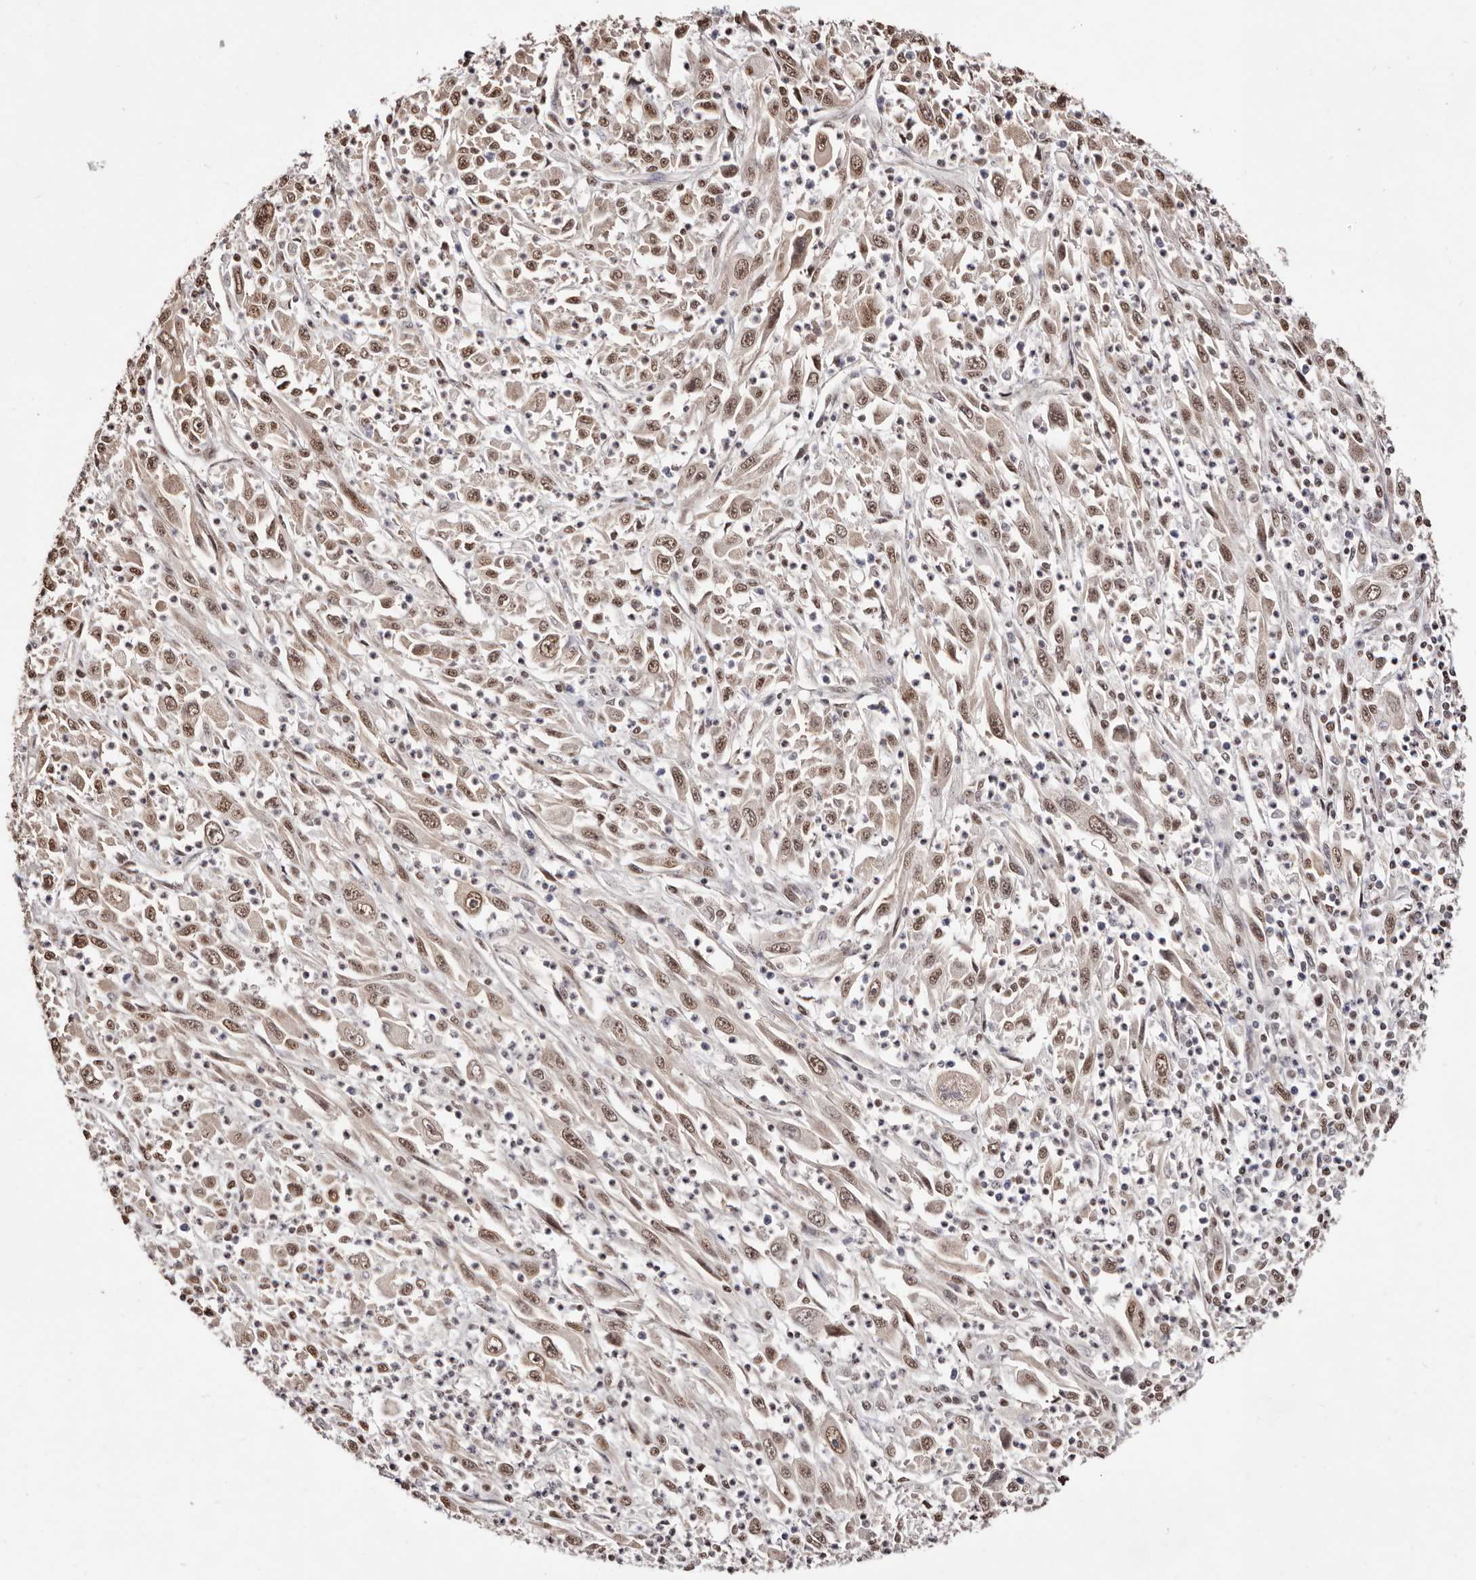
{"staining": {"intensity": "moderate", "quantity": ">75%", "location": "nuclear"}, "tissue": "melanoma", "cell_type": "Tumor cells", "image_type": "cancer", "snomed": [{"axis": "morphology", "description": "Malignant melanoma, Metastatic site"}, {"axis": "topography", "description": "Skin"}], "caption": "Protein staining of malignant melanoma (metastatic site) tissue demonstrates moderate nuclear staining in about >75% of tumor cells. The staining was performed using DAB (3,3'-diaminobenzidine), with brown indicating positive protein expression. Nuclei are stained blue with hematoxylin.", "gene": "BICRAL", "patient": {"sex": "female", "age": 56}}